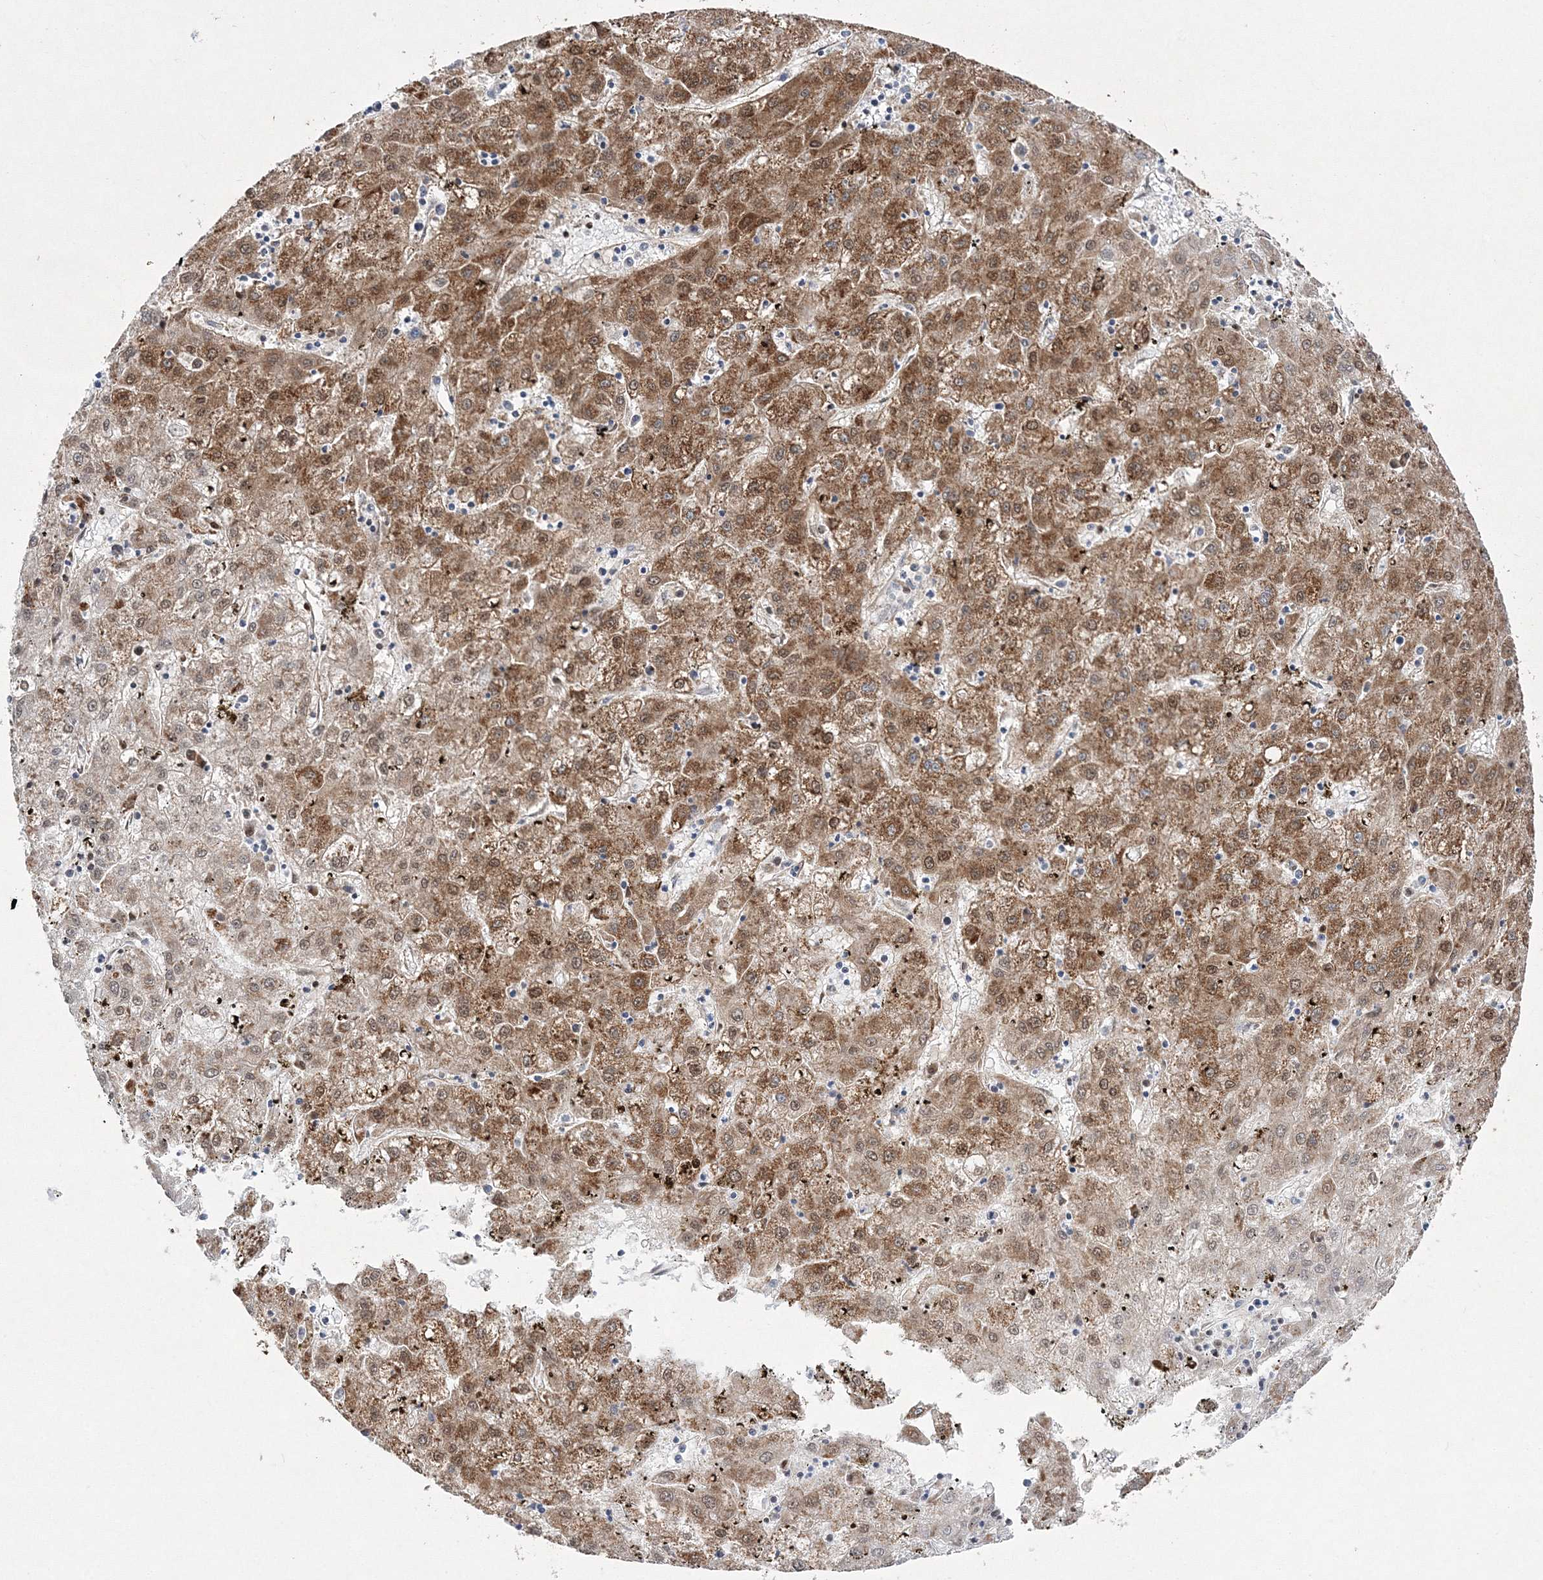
{"staining": {"intensity": "moderate", "quantity": ">75%", "location": "cytoplasmic/membranous"}, "tissue": "liver cancer", "cell_type": "Tumor cells", "image_type": "cancer", "snomed": [{"axis": "morphology", "description": "Carcinoma, Hepatocellular, NOS"}, {"axis": "topography", "description": "Liver"}], "caption": "Moderate cytoplasmic/membranous staining for a protein is identified in approximately >75% of tumor cells of liver cancer (hepatocellular carcinoma) using immunohistochemistry.", "gene": "HIBCH", "patient": {"sex": "male", "age": 72}}